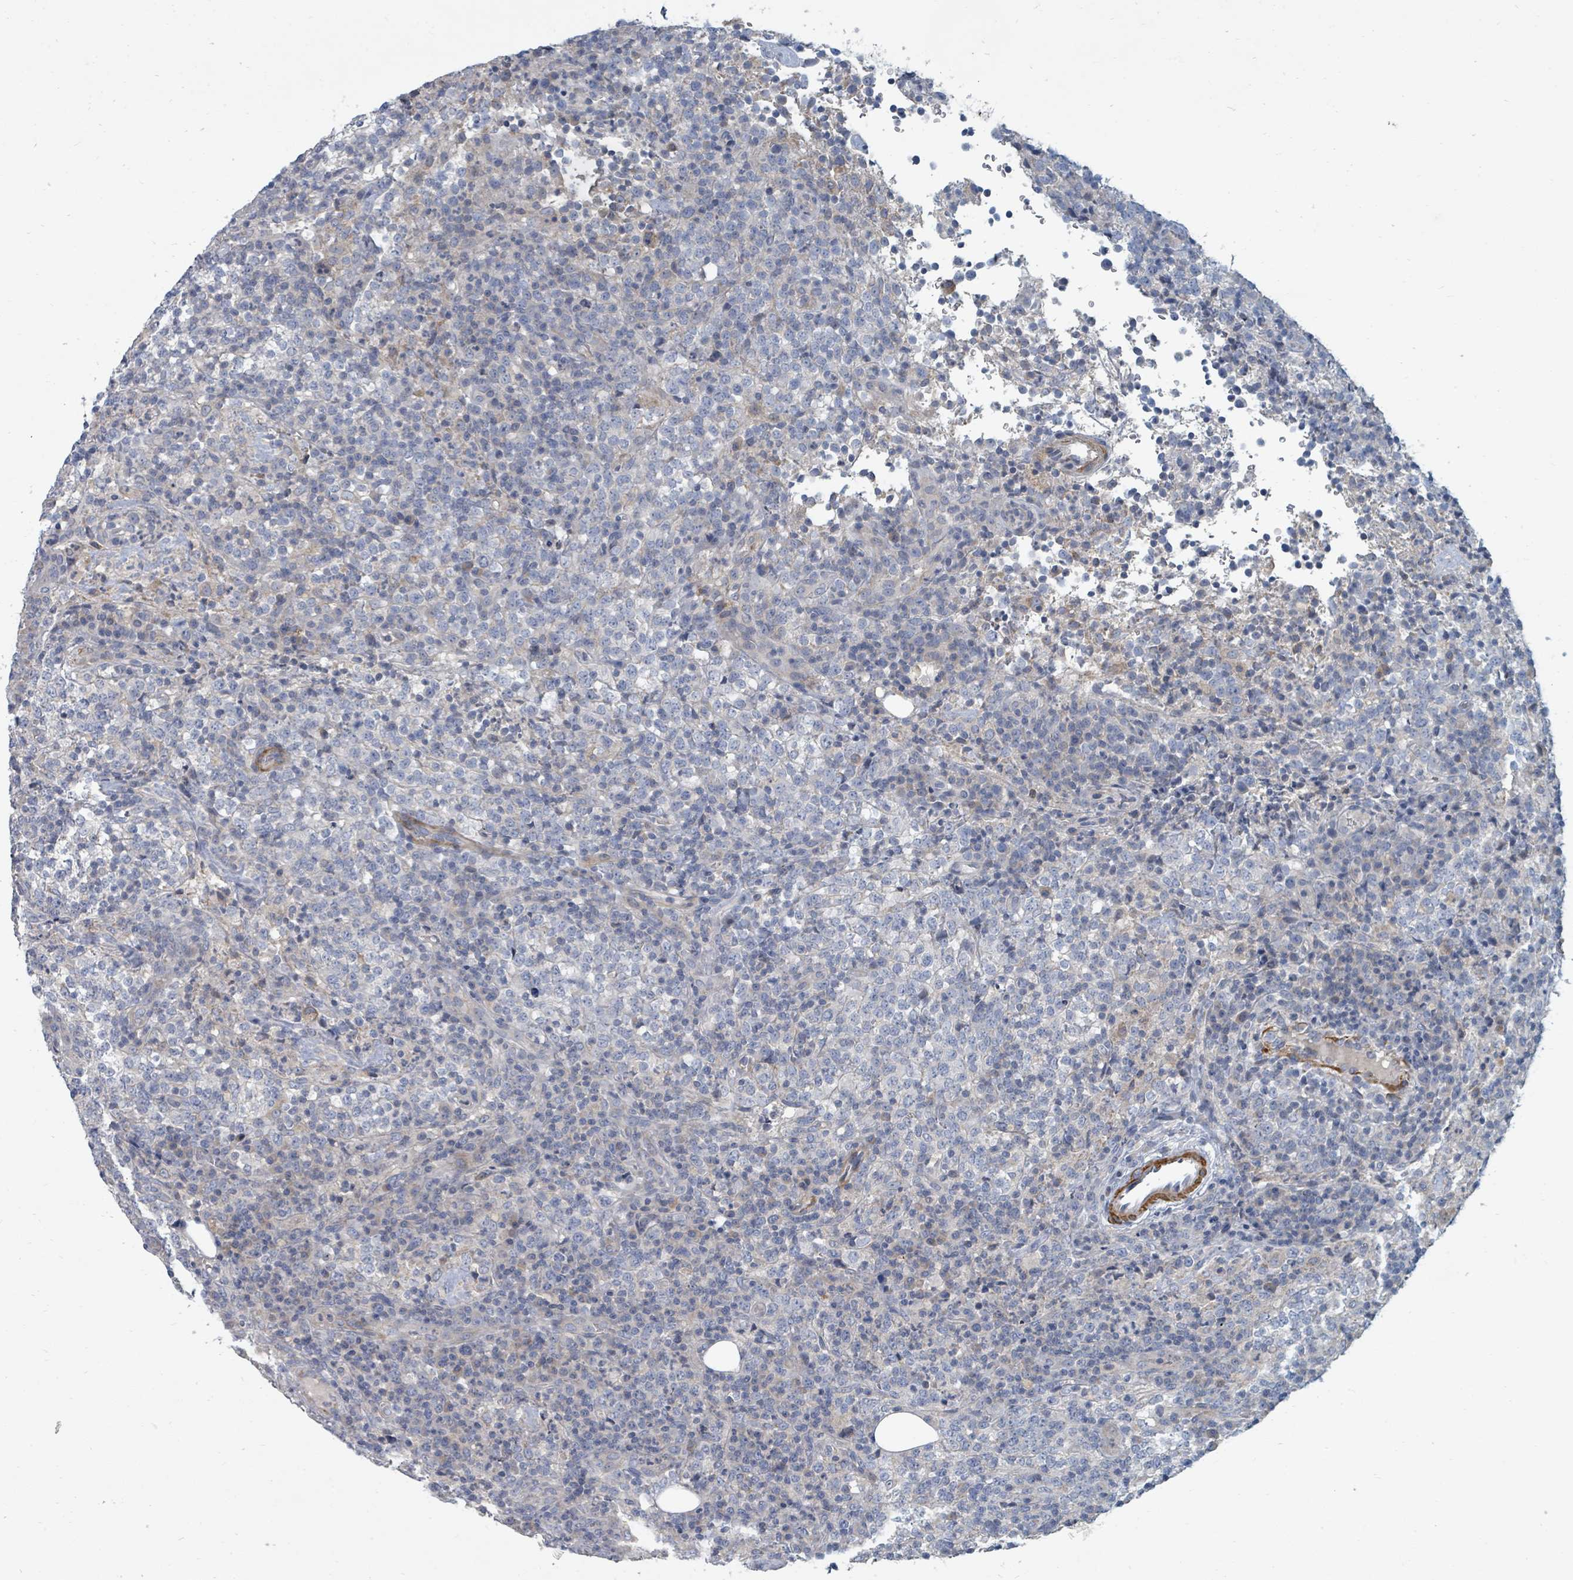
{"staining": {"intensity": "negative", "quantity": "none", "location": "none"}, "tissue": "lymphoma", "cell_type": "Tumor cells", "image_type": "cancer", "snomed": [{"axis": "morphology", "description": "Malignant lymphoma, non-Hodgkin's type, High grade"}, {"axis": "topography", "description": "Lymph node"}], "caption": "A high-resolution photomicrograph shows IHC staining of lymphoma, which exhibits no significant expression in tumor cells.", "gene": "ARGFX", "patient": {"sex": "male", "age": 54}}